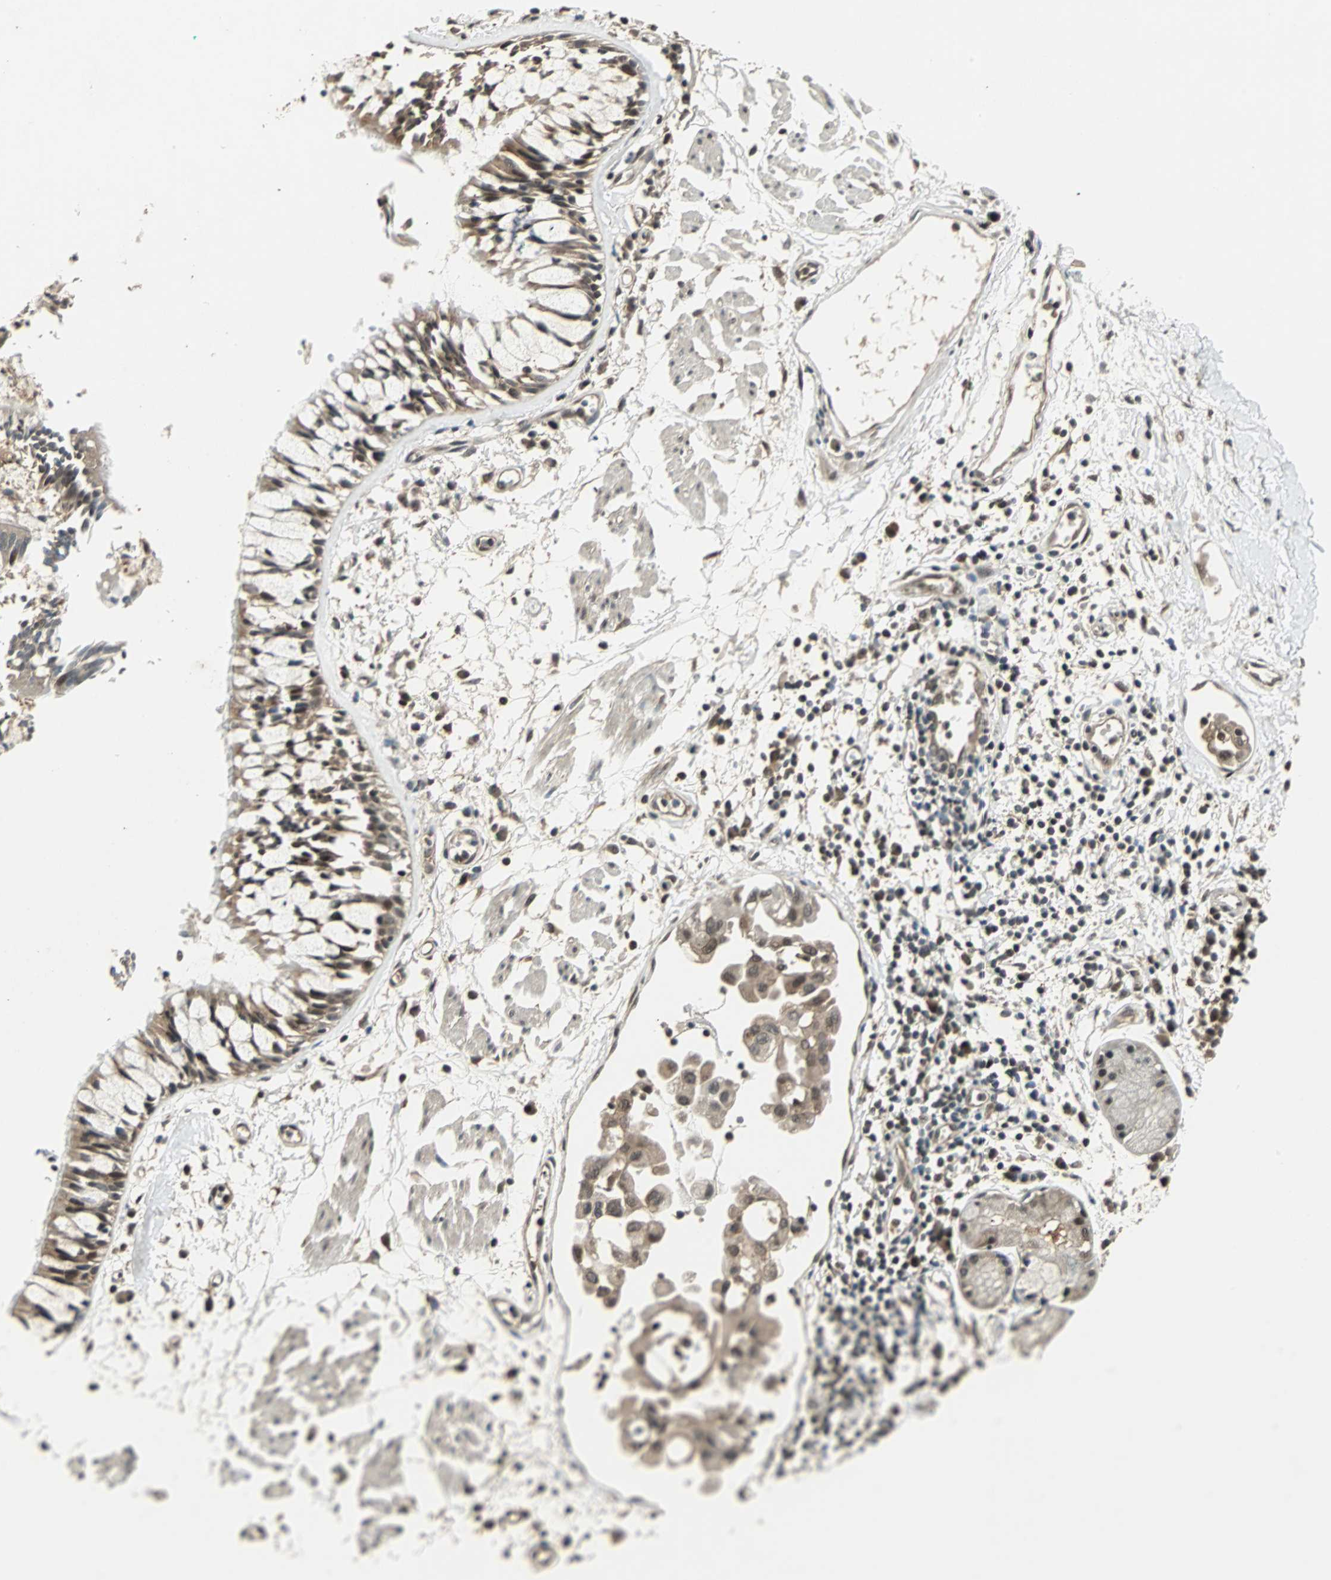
{"staining": {"intensity": "moderate", "quantity": ">75%", "location": "cytoplasmic/membranous,nuclear"}, "tissue": "adipose tissue", "cell_type": "Adipocytes", "image_type": "normal", "snomed": [{"axis": "morphology", "description": "Normal tissue, NOS"}, {"axis": "morphology", "description": "Adenocarcinoma, NOS"}, {"axis": "topography", "description": "Cartilage tissue"}, {"axis": "topography", "description": "Bronchus"}, {"axis": "topography", "description": "Lung"}], "caption": "Protein expression by immunohistochemistry displays moderate cytoplasmic/membranous,nuclear positivity in approximately >75% of adipocytes in normal adipose tissue. (DAB = brown stain, brightfield microscopy at high magnification).", "gene": "ZNF701", "patient": {"sex": "female", "age": 67}}